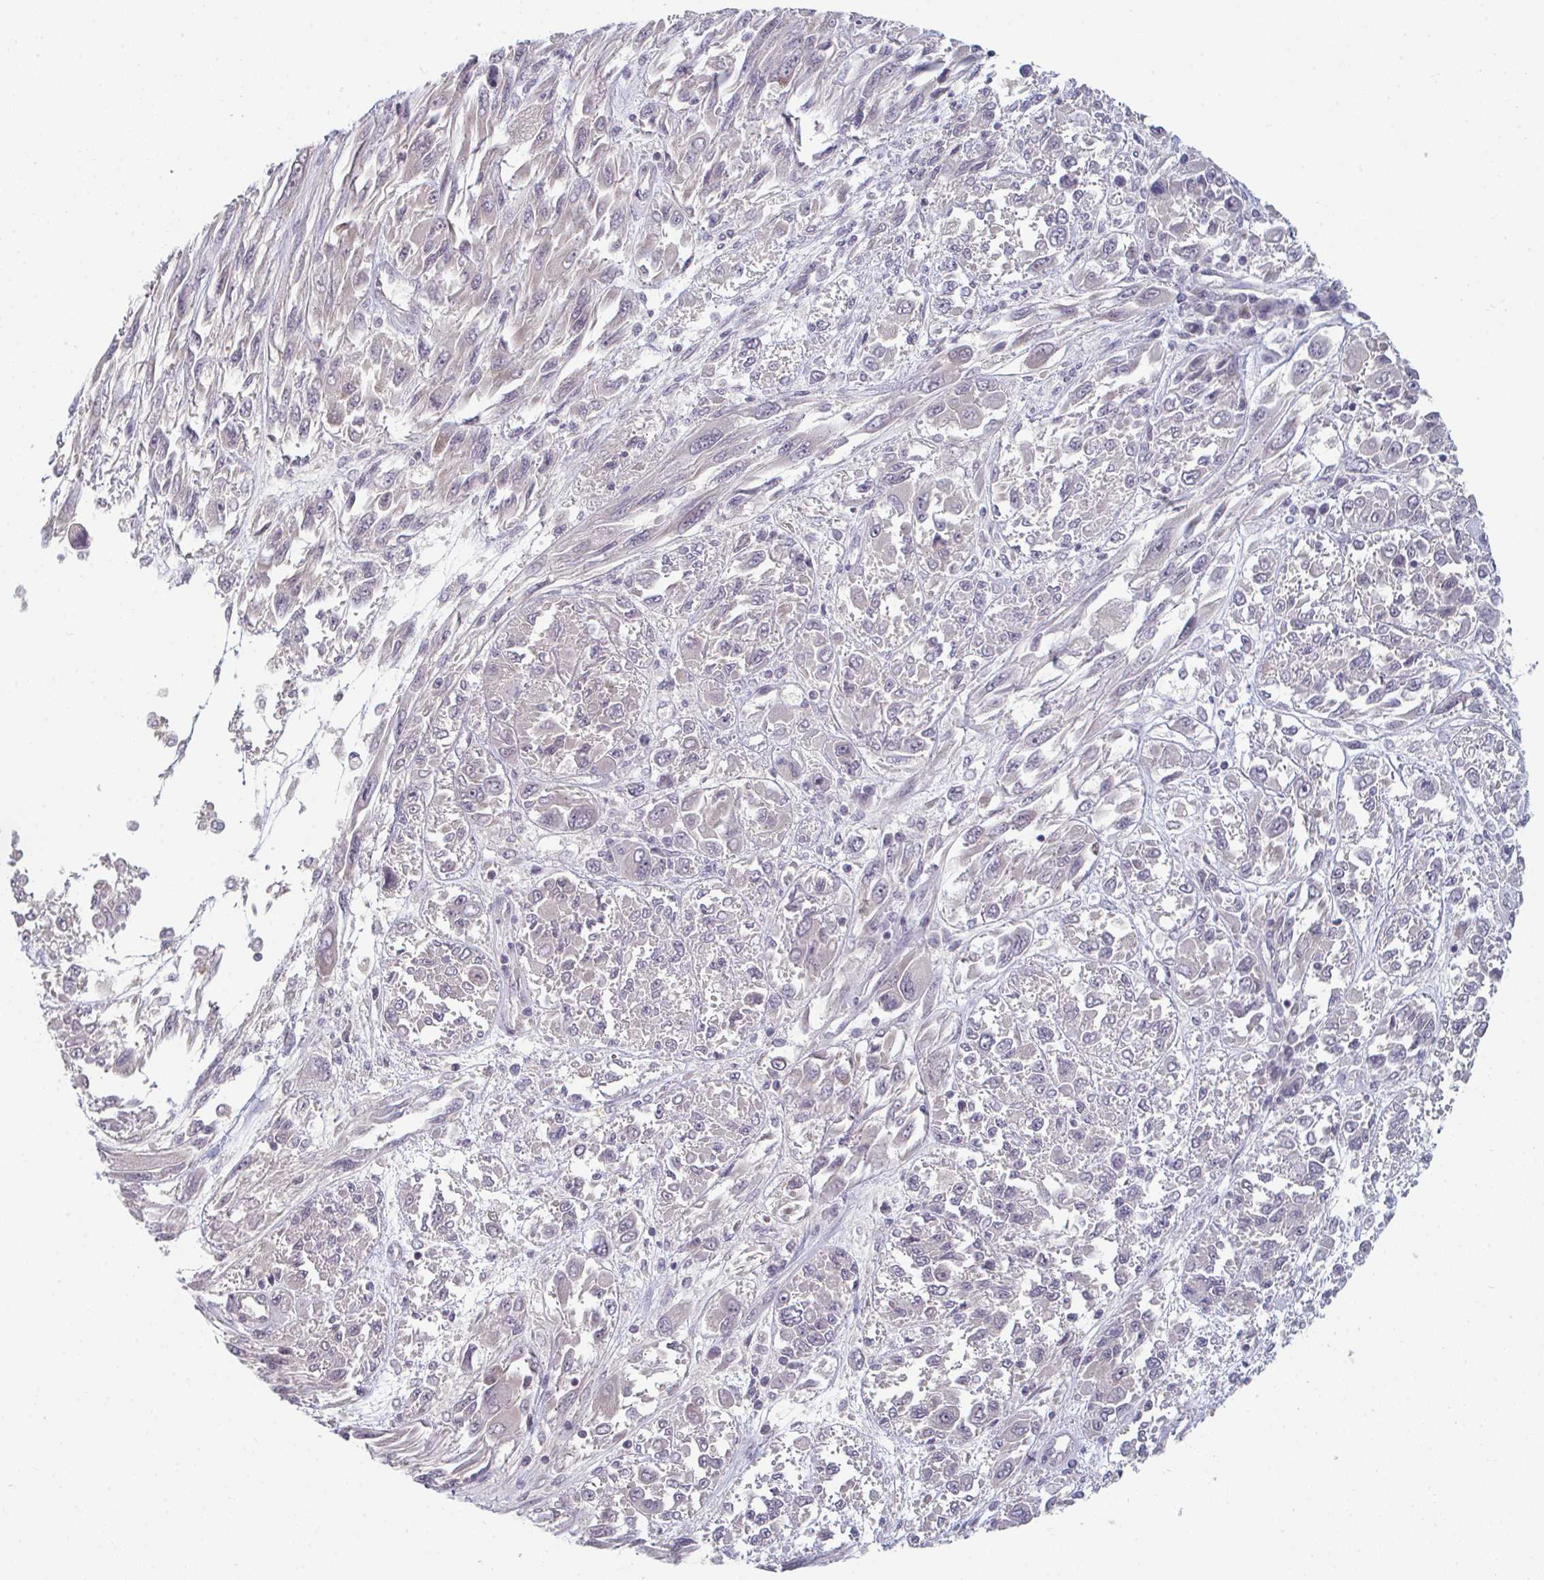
{"staining": {"intensity": "negative", "quantity": "none", "location": "none"}, "tissue": "melanoma", "cell_type": "Tumor cells", "image_type": "cancer", "snomed": [{"axis": "morphology", "description": "Malignant melanoma, NOS"}, {"axis": "topography", "description": "Skin"}], "caption": "A micrograph of melanoma stained for a protein shows no brown staining in tumor cells.", "gene": "ZNF214", "patient": {"sex": "female", "age": 91}}